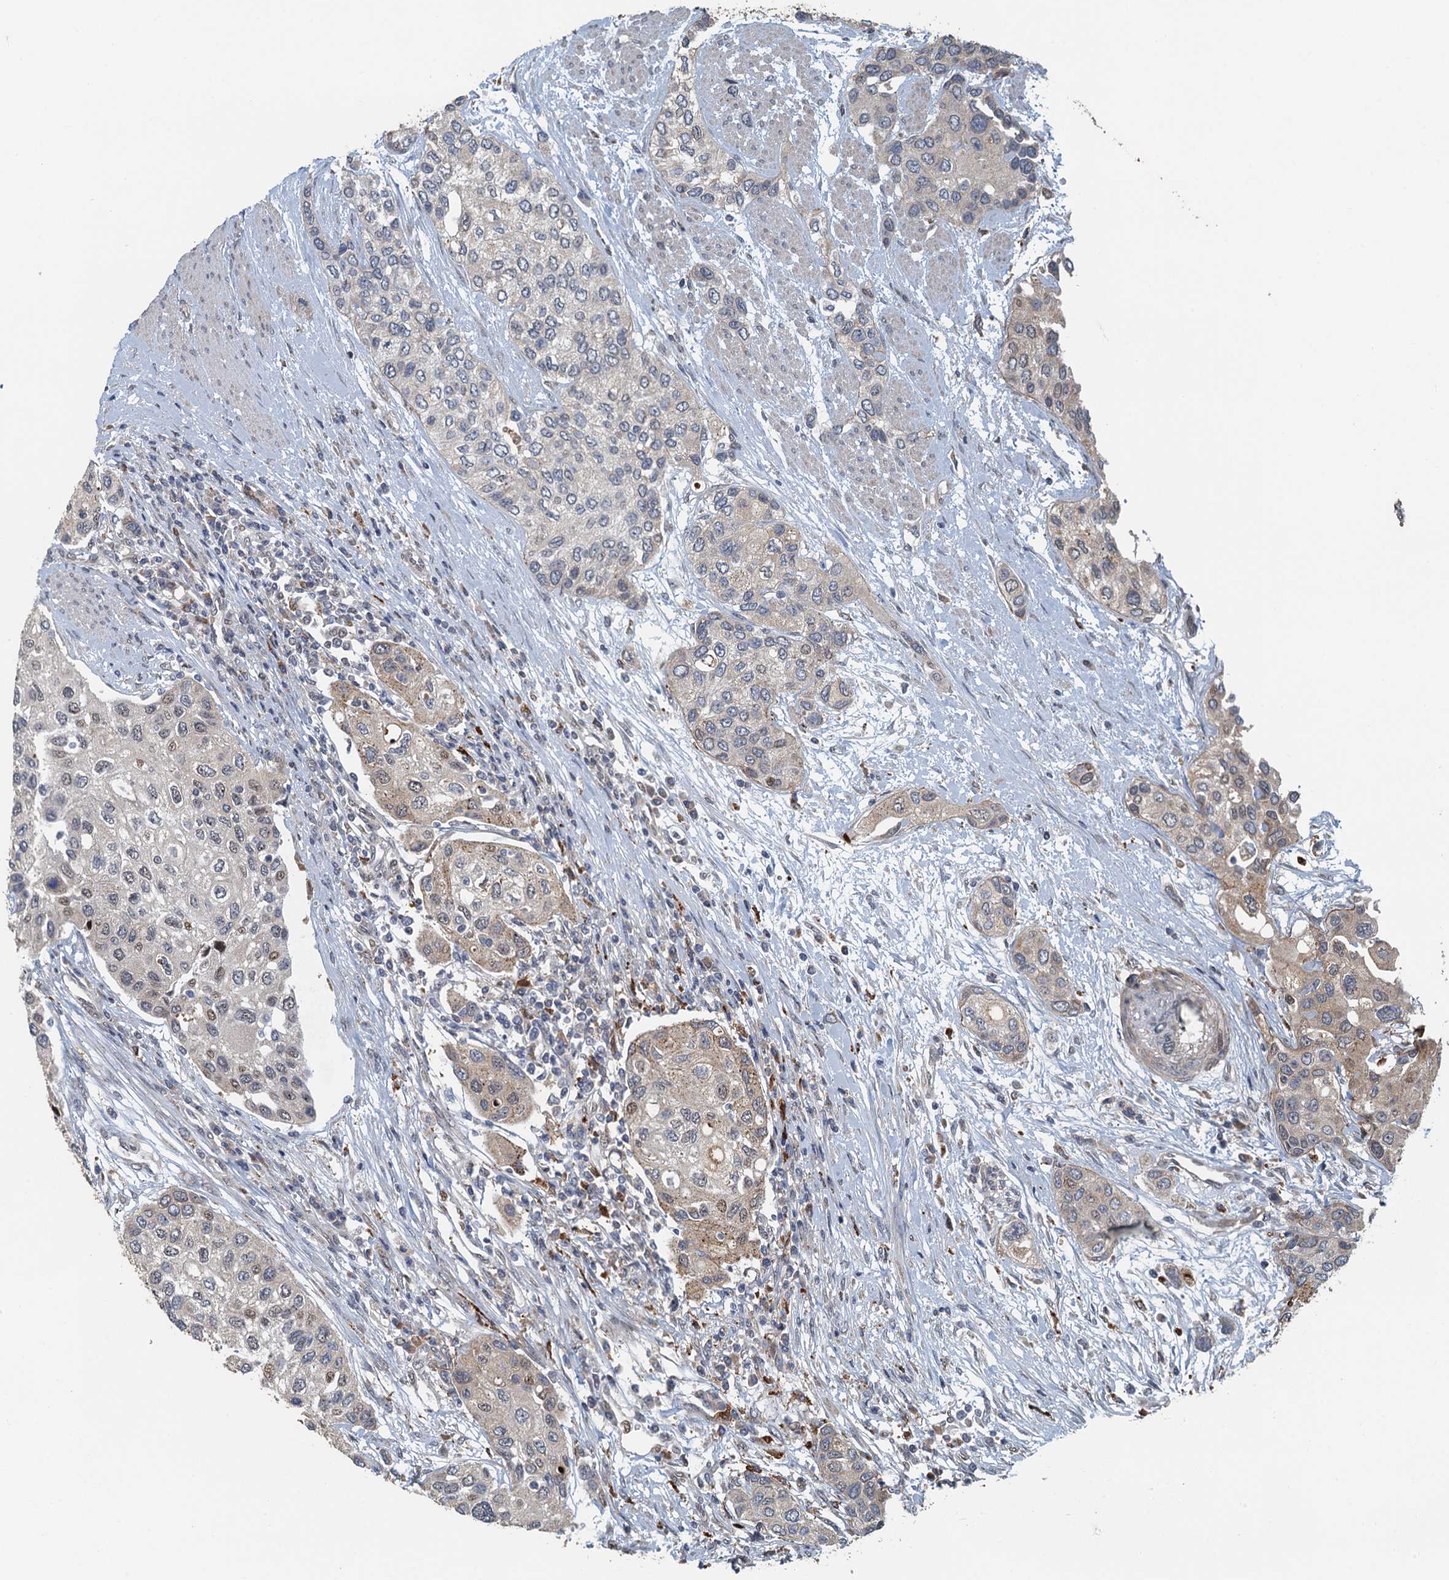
{"staining": {"intensity": "weak", "quantity": "<25%", "location": "cytoplasmic/membranous,nuclear"}, "tissue": "urothelial cancer", "cell_type": "Tumor cells", "image_type": "cancer", "snomed": [{"axis": "morphology", "description": "Normal tissue, NOS"}, {"axis": "morphology", "description": "Urothelial carcinoma, High grade"}, {"axis": "topography", "description": "Vascular tissue"}, {"axis": "topography", "description": "Urinary bladder"}], "caption": "DAB (3,3'-diaminobenzidine) immunohistochemical staining of human urothelial cancer displays no significant staining in tumor cells.", "gene": "AGRN", "patient": {"sex": "female", "age": 56}}